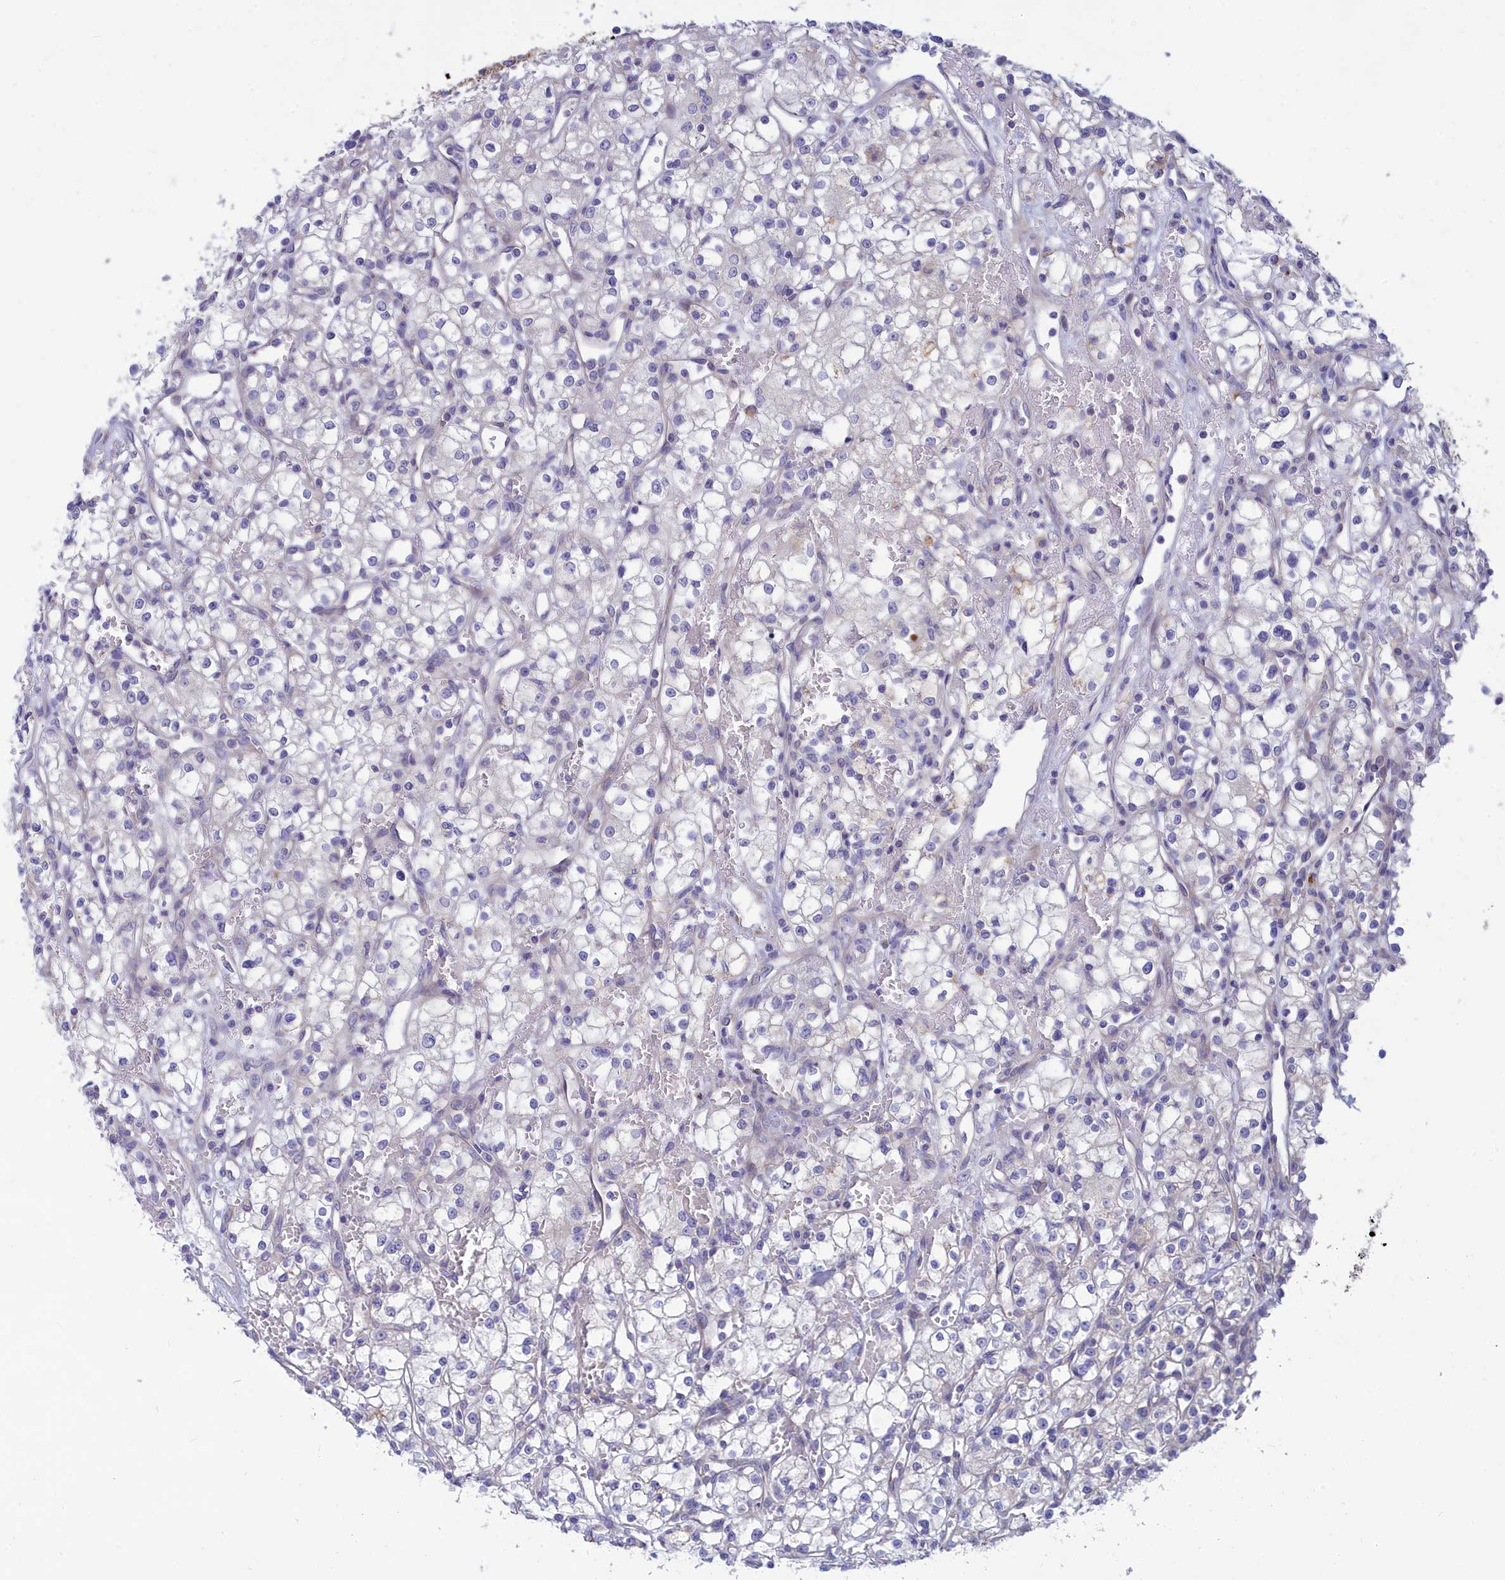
{"staining": {"intensity": "negative", "quantity": "none", "location": "none"}, "tissue": "renal cancer", "cell_type": "Tumor cells", "image_type": "cancer", "snomed": [{"axis": "morphology", "description": "Adenocarcinoma, NOS"}, {"axis": "topography", "description": "Kidney"}], "caption": "A high-resolution image shows immunohistochemistry staining of adenocarcinoma (renal), which reveals no significant expression in tumor cells. (DAB immunohistochemistry (IHC) visualized using brightfield microscopy, high magnification).", "gene": "TMEM30B", "patient": {"sex": "male", "age": 59}}